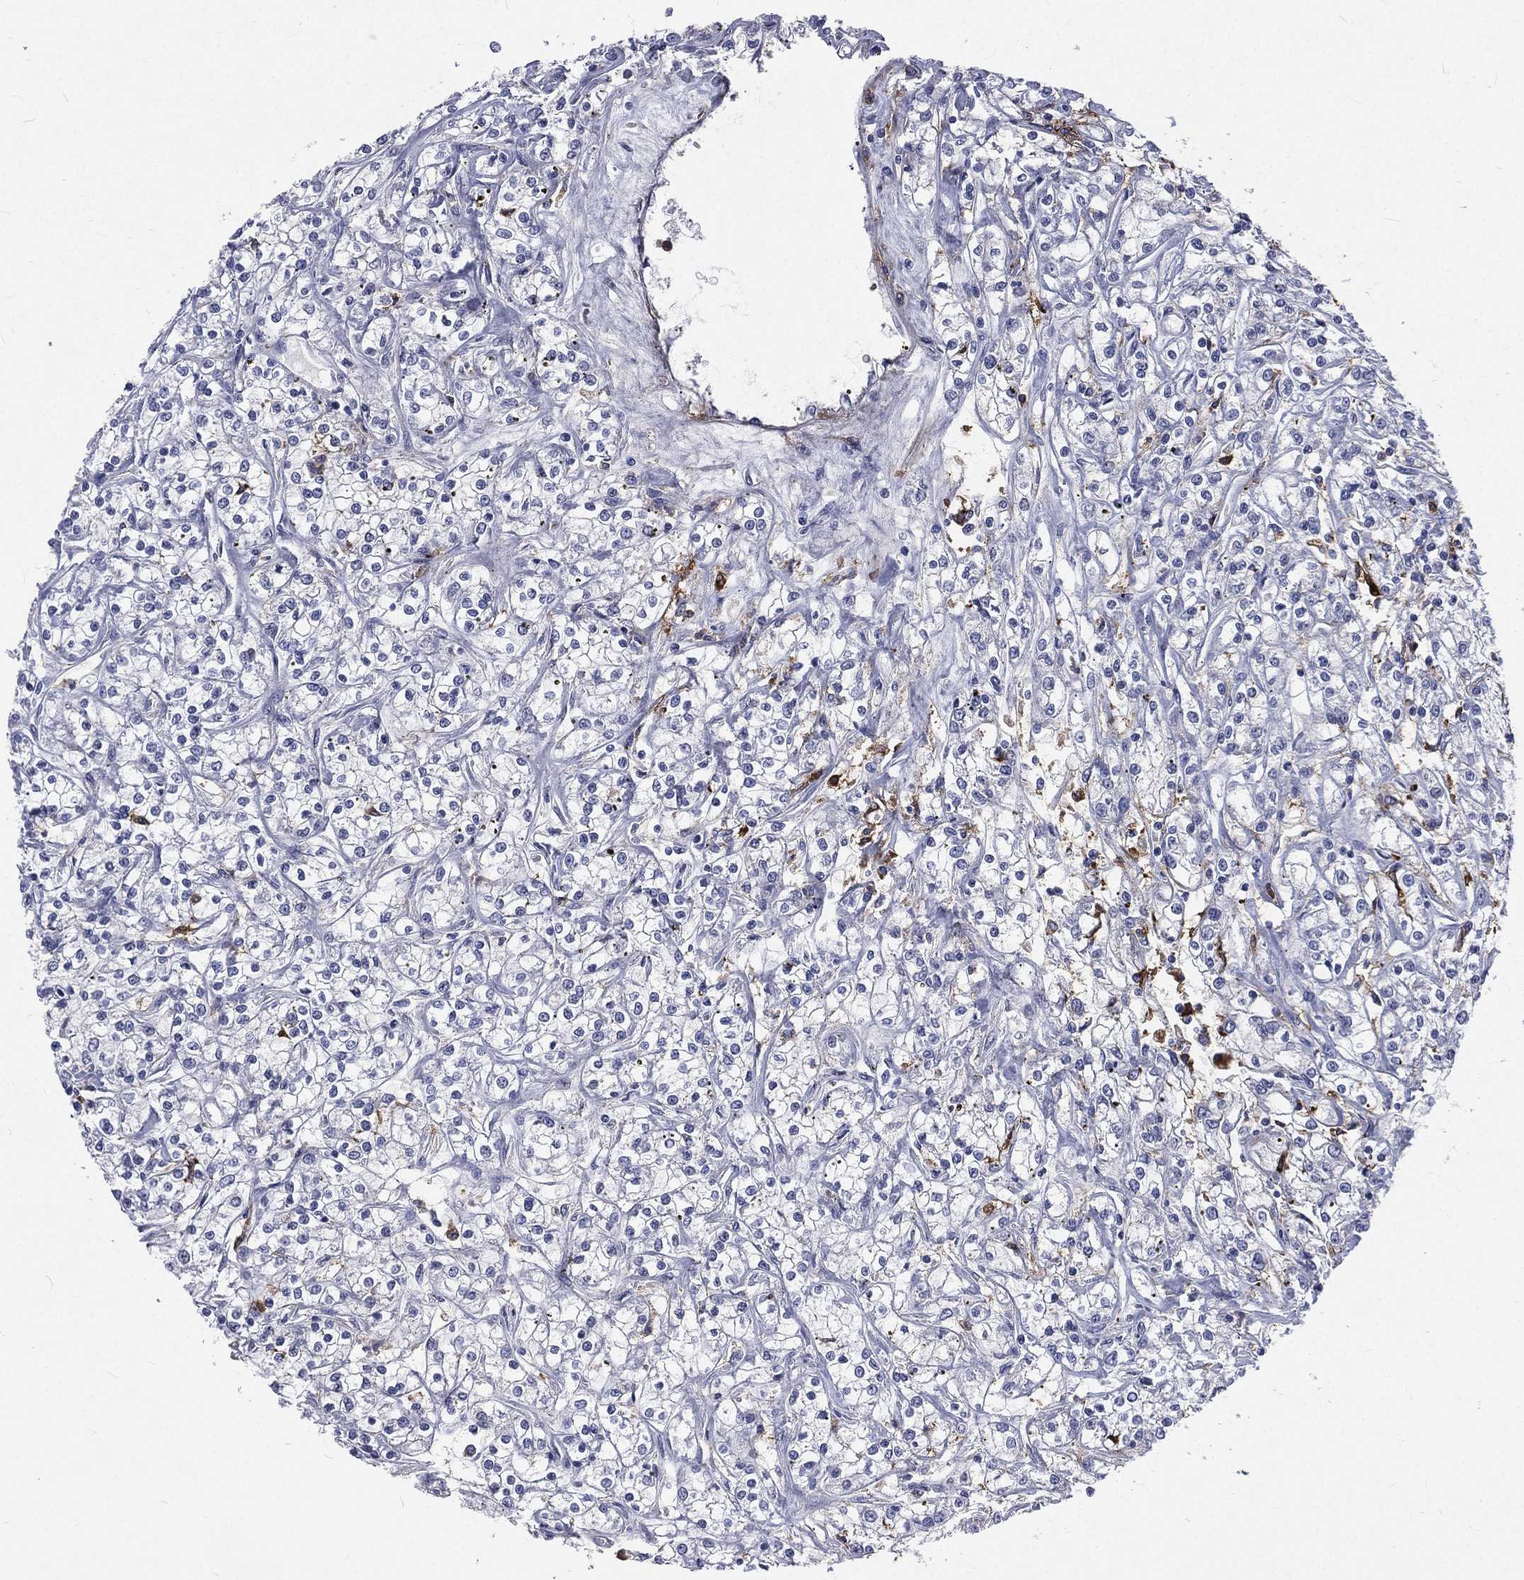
{"staining": {"intensity": "negative", "quantity": "none", "location": "none"}, "tissue": "renal cancer", "cell_type": "Tumor cells", "image_type": "cancer", "snomed": [{"axis": "morphology", "description": "Adenocarcinoma, NOS"}, {"axis": "topography", "description": "Kidney"}], "caption": "High power microscopy photomicrograph of an IHC micrograph of renal cancer, revealing no significant positivity in tumor cells.", "gene": "BASP1", "patient": {"sex": "female", "age": 59}}